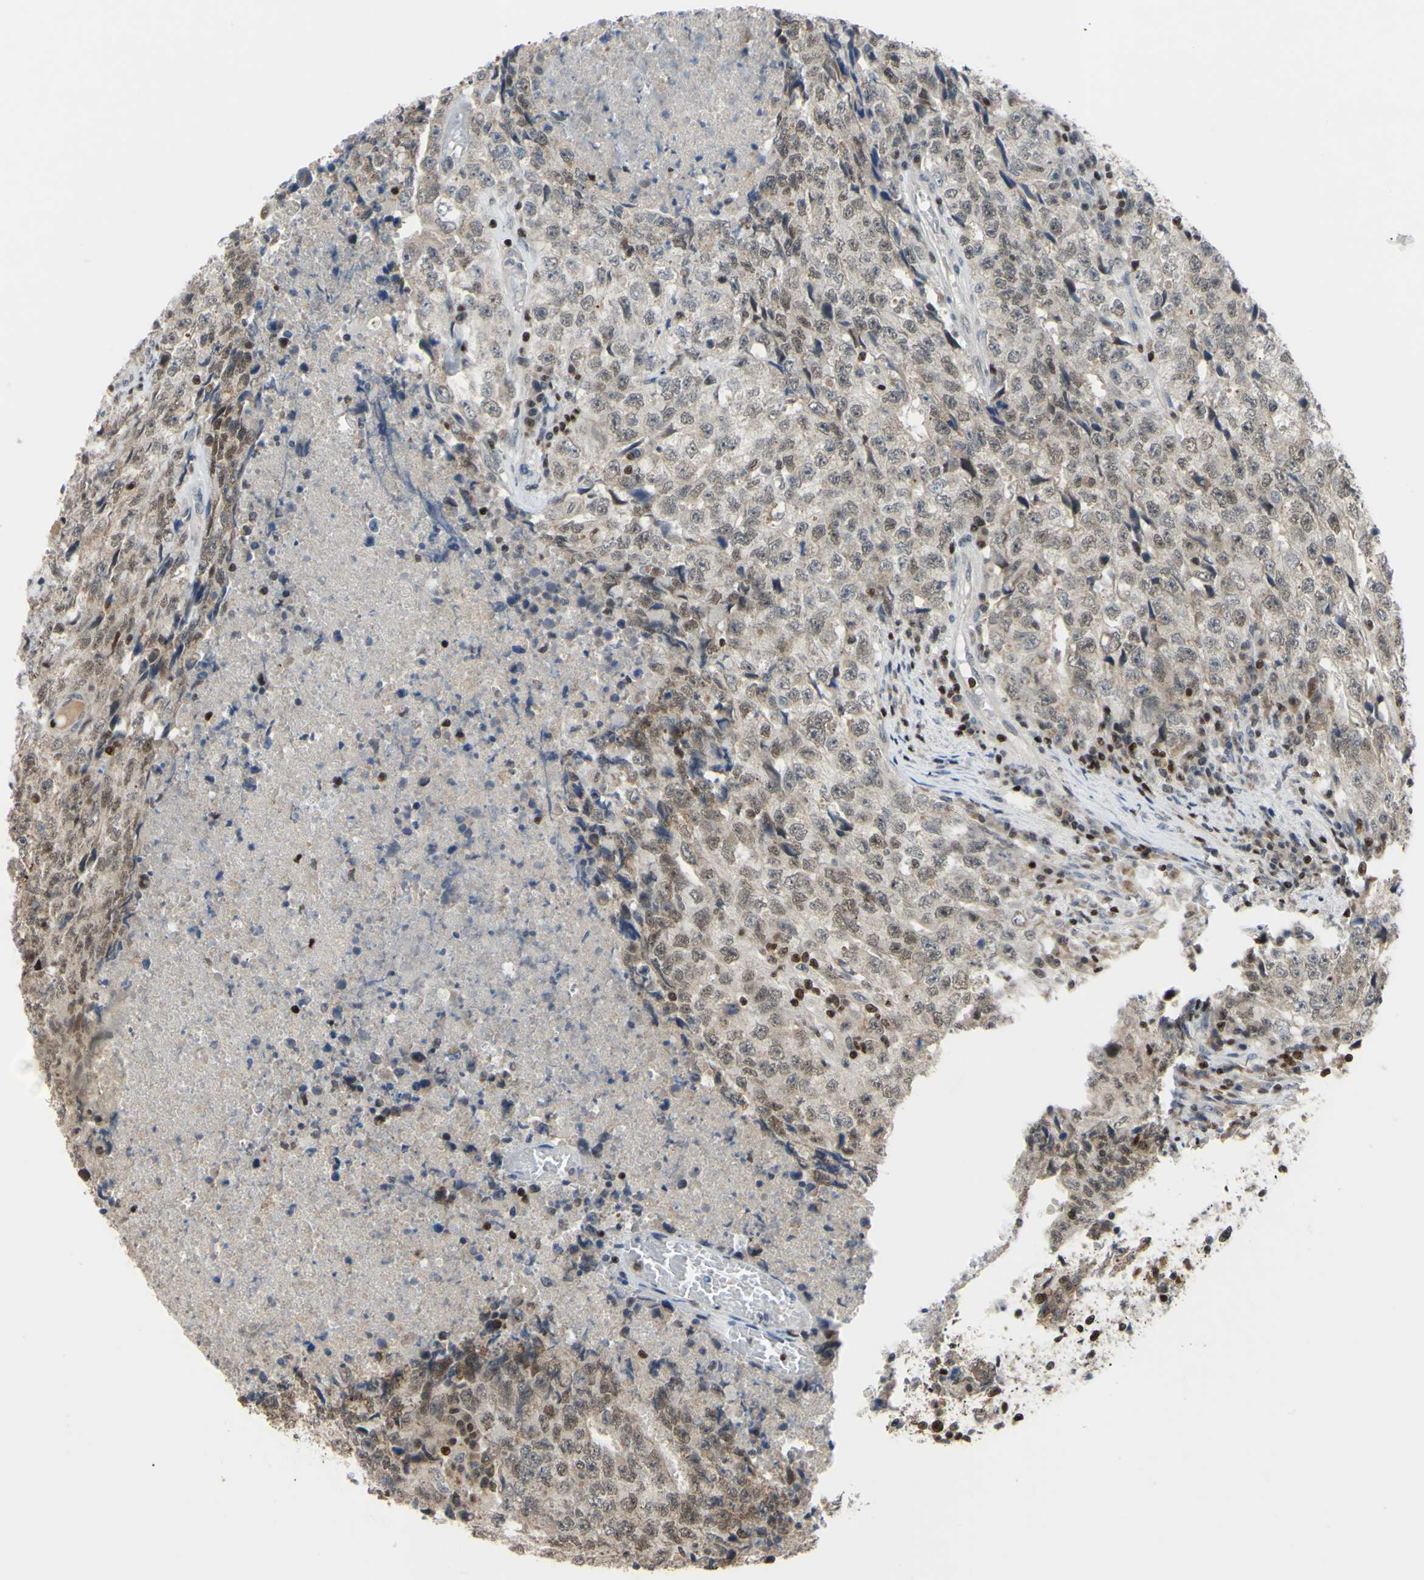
{"staining": {"intensity": "weak", "quantity": ">75%", "location": "cytoplasmic/membranous"}, "tissue": "testis cancer", "cell_type": "Tumor cells", "image_type": "cancer", "snomed": [{"axis": "morphology", "description": "Necrosis, NOS"}, {"axis": "morphology", "description": "Carcinoma, Embryonal, NOS"}, {"axis": "topography", "description": "Testis"}], "caption": "Immunohistochemistry (IHC) (DAB (3,3'-diaminobenzidine)) staining of human embryonal carcinoma (testis) exhibits weak cytoplasmic/membranous protein staining in approximately >75% of tumor cells.", "gene": "SP4", "patient": {"sex": "male", "age": 19}}